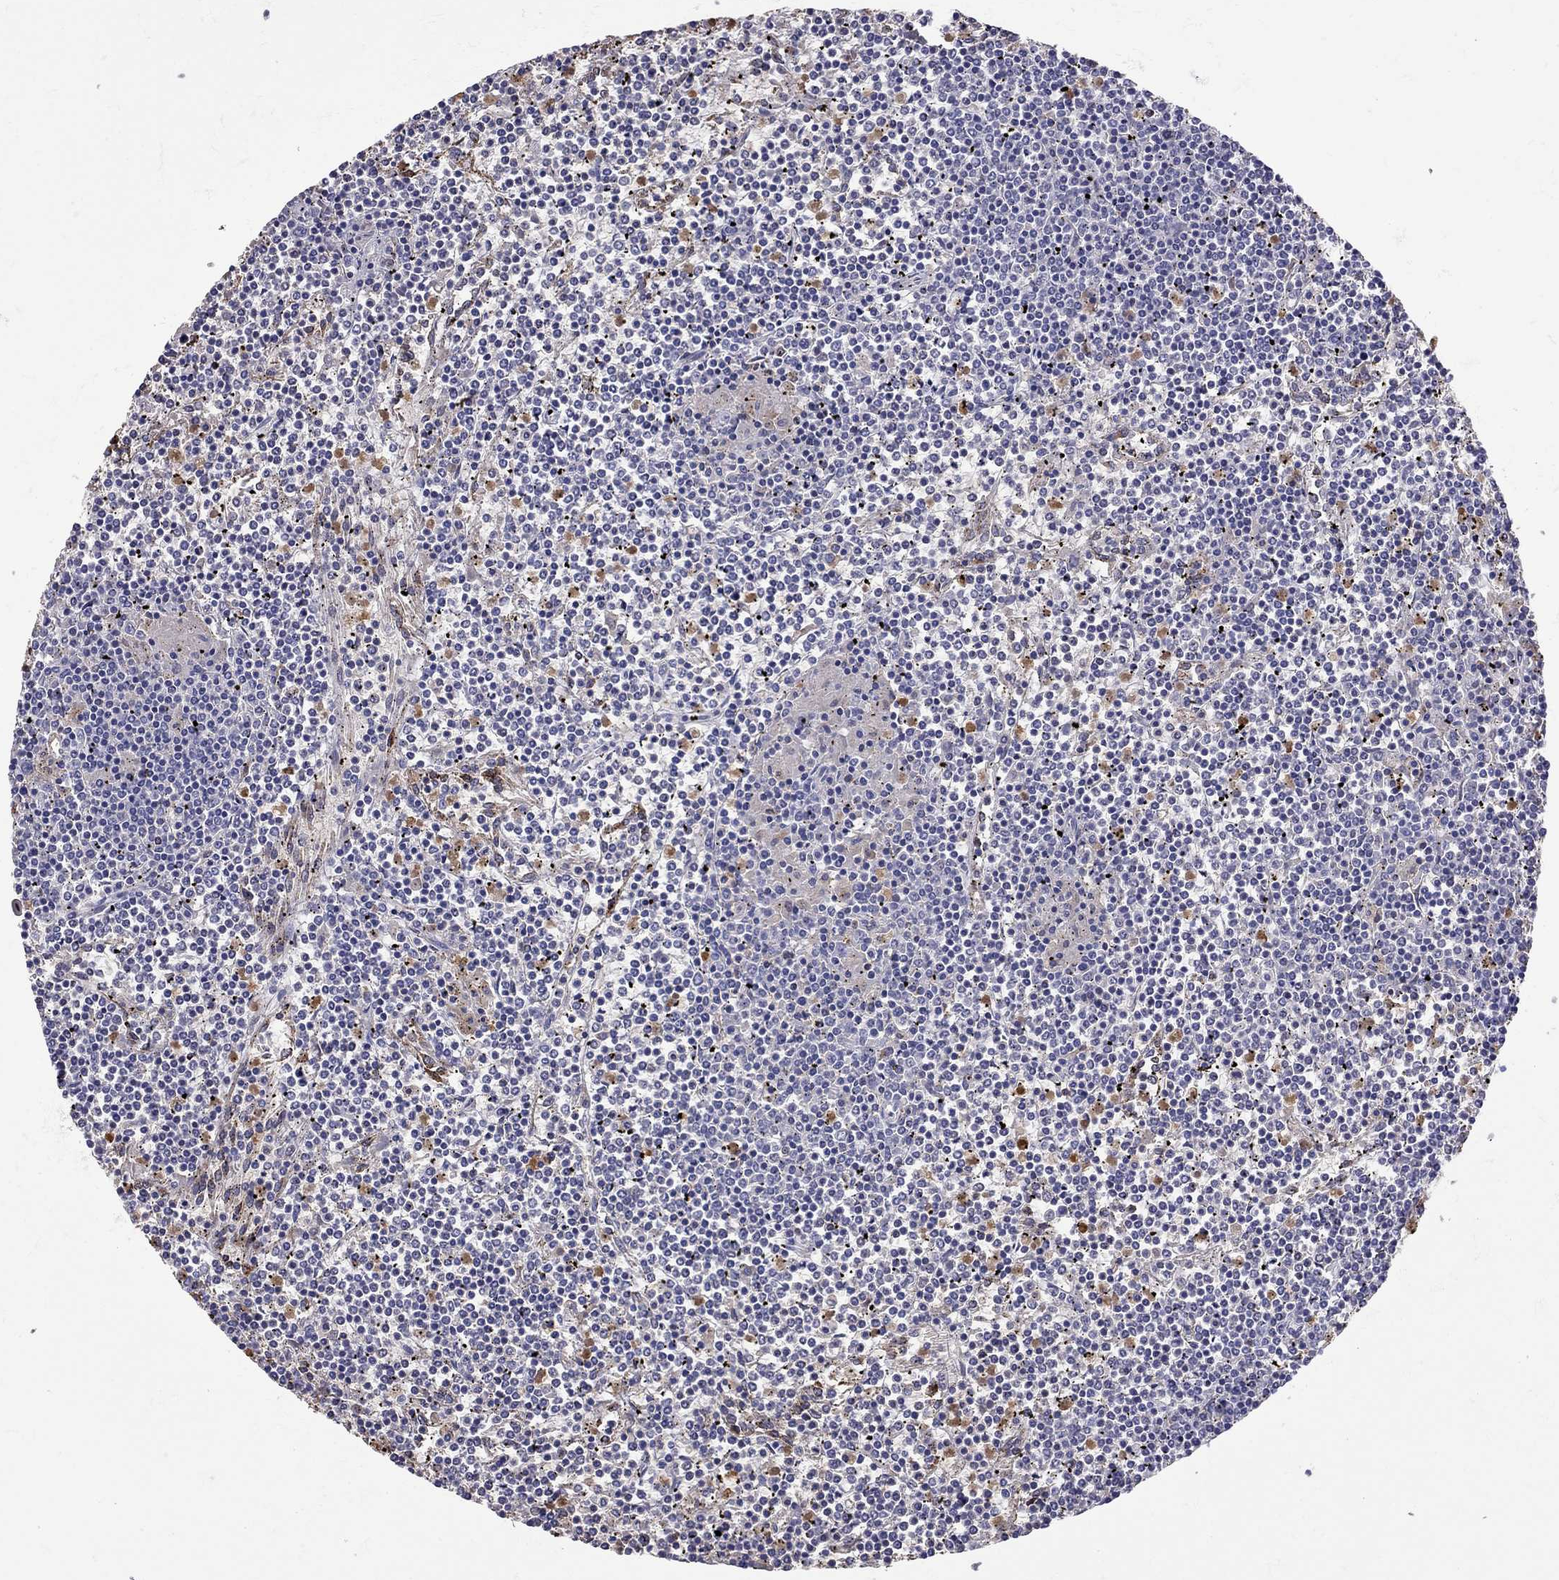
{"staining": {"intensity": "negative", "quantity": "none", "location": "none"}, "tissue": "lymphoma", "cell_type": "Tumor cells", "image_type": "cancer", "snomed": [{"axis": "morphology", "description": "Malignant lymphoma, non-Hodgkin's type, Low grade"}, {"axis": "topography", "description": "Spleen"}], "caption": "Protein analysis of lymphoma demonstrates no significant positivity in tumor cells.", "gene": "SERPINA3", "patient": {"sex": "female", "age": 19}}